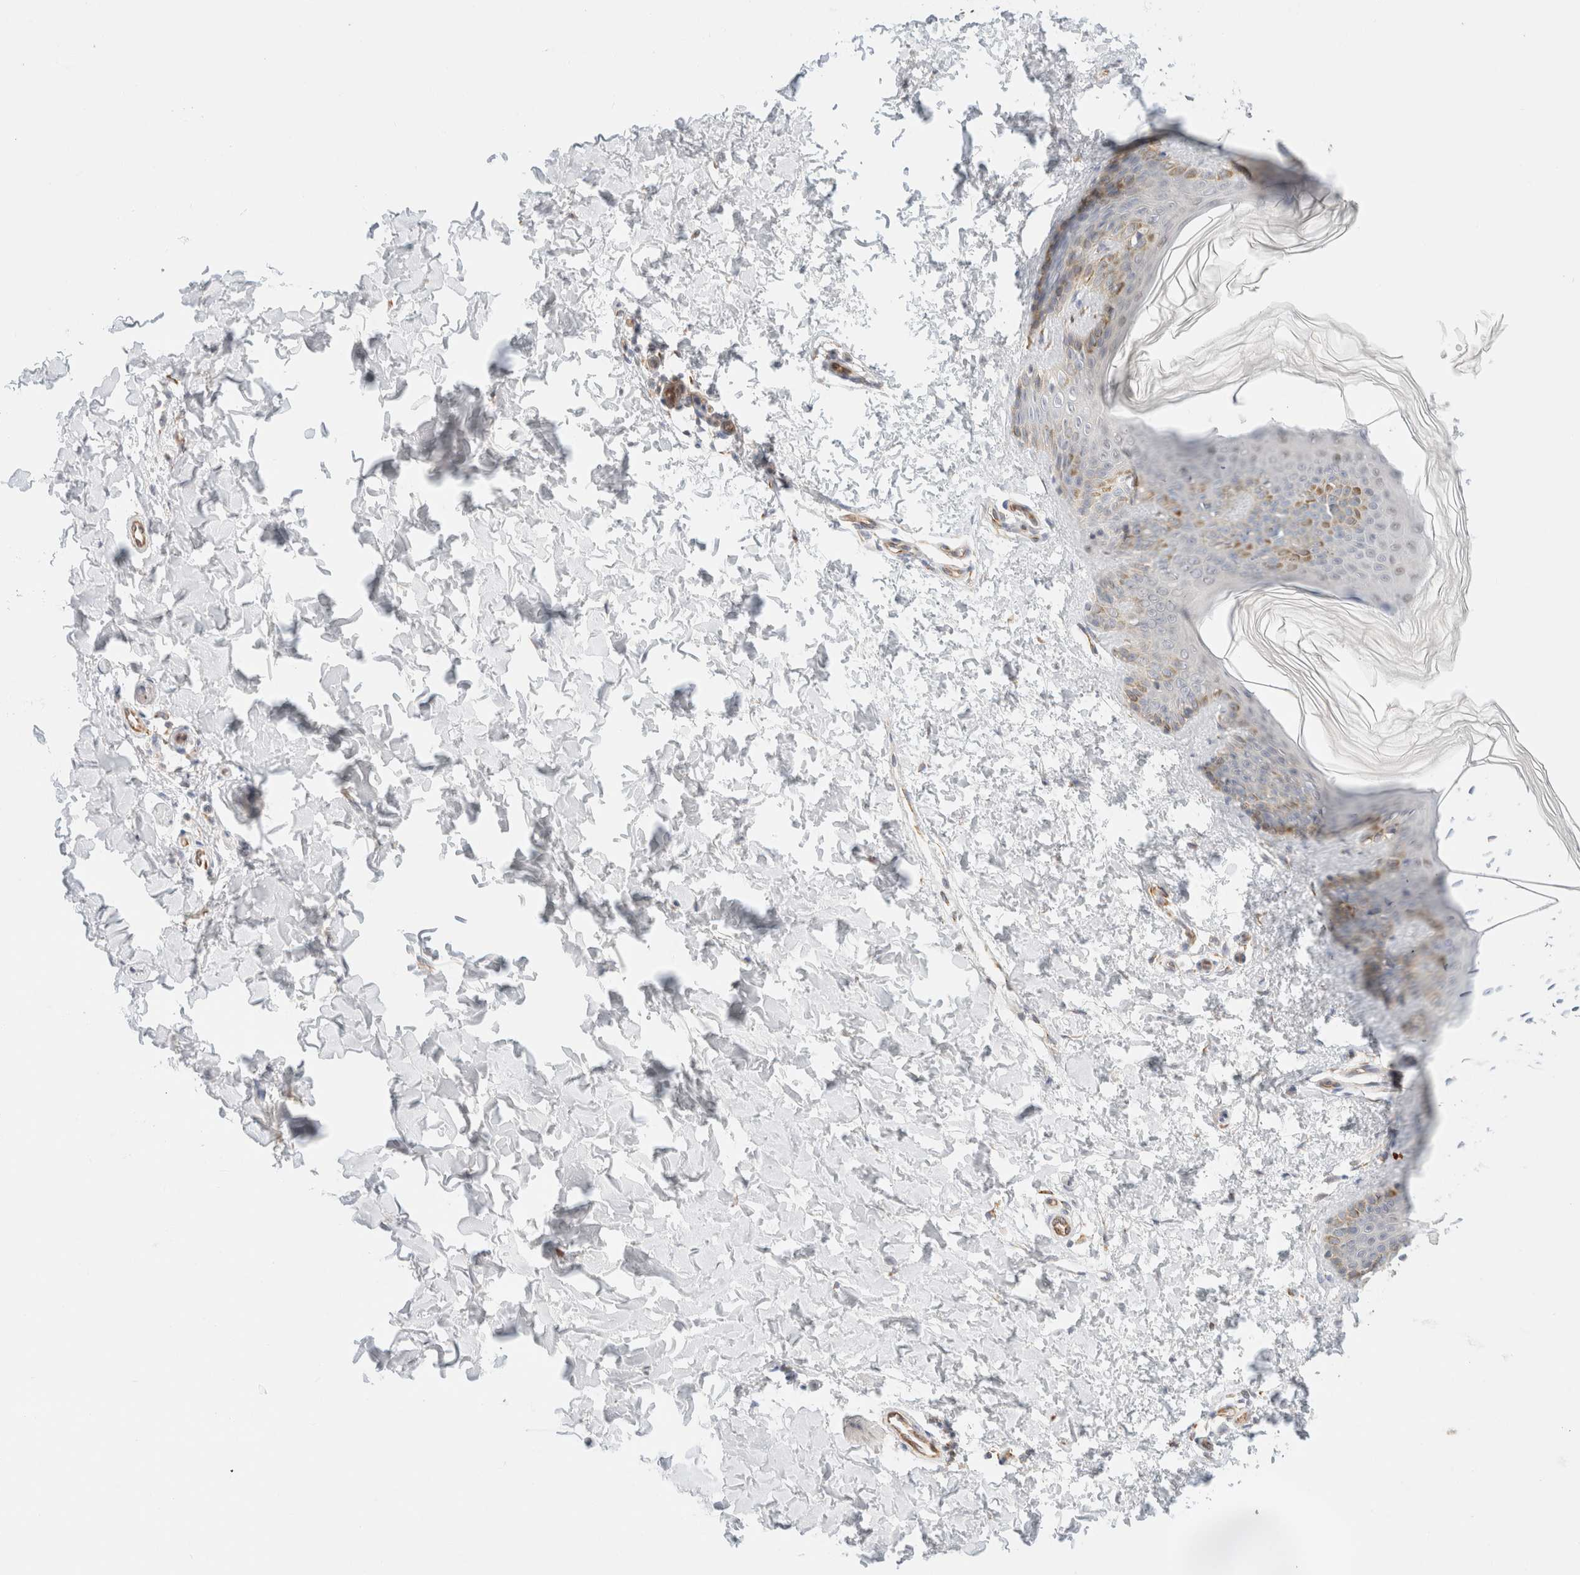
{"staining": {"intensity": "negative", "quantity": "none", "location": "none"}, "tissue": "skin", "cell_type": "Fibroblasts", "image_type": "normal", "snomed": [{"axis": "morphology", "description": "Normal tissue, NOS"}, {"axis": "morphology", "description": "Neoplasm, benign, NOS"}, {"axis": "topography", "description": "Skin"}, {"axis": "topography", "description": "Soft tissue"}], "caption": "An immunohistochemistry histopathology image of benign skin is shown. There is no staining in fibroblasts of skin. The staining was performed using DAB to visualize the protein expression in brown, while the nuclei were stained in blue with hematoxylin (Magnification: 20x).", "gene": "UNC13B", "patient": {"sex": "male", "age": 26}}